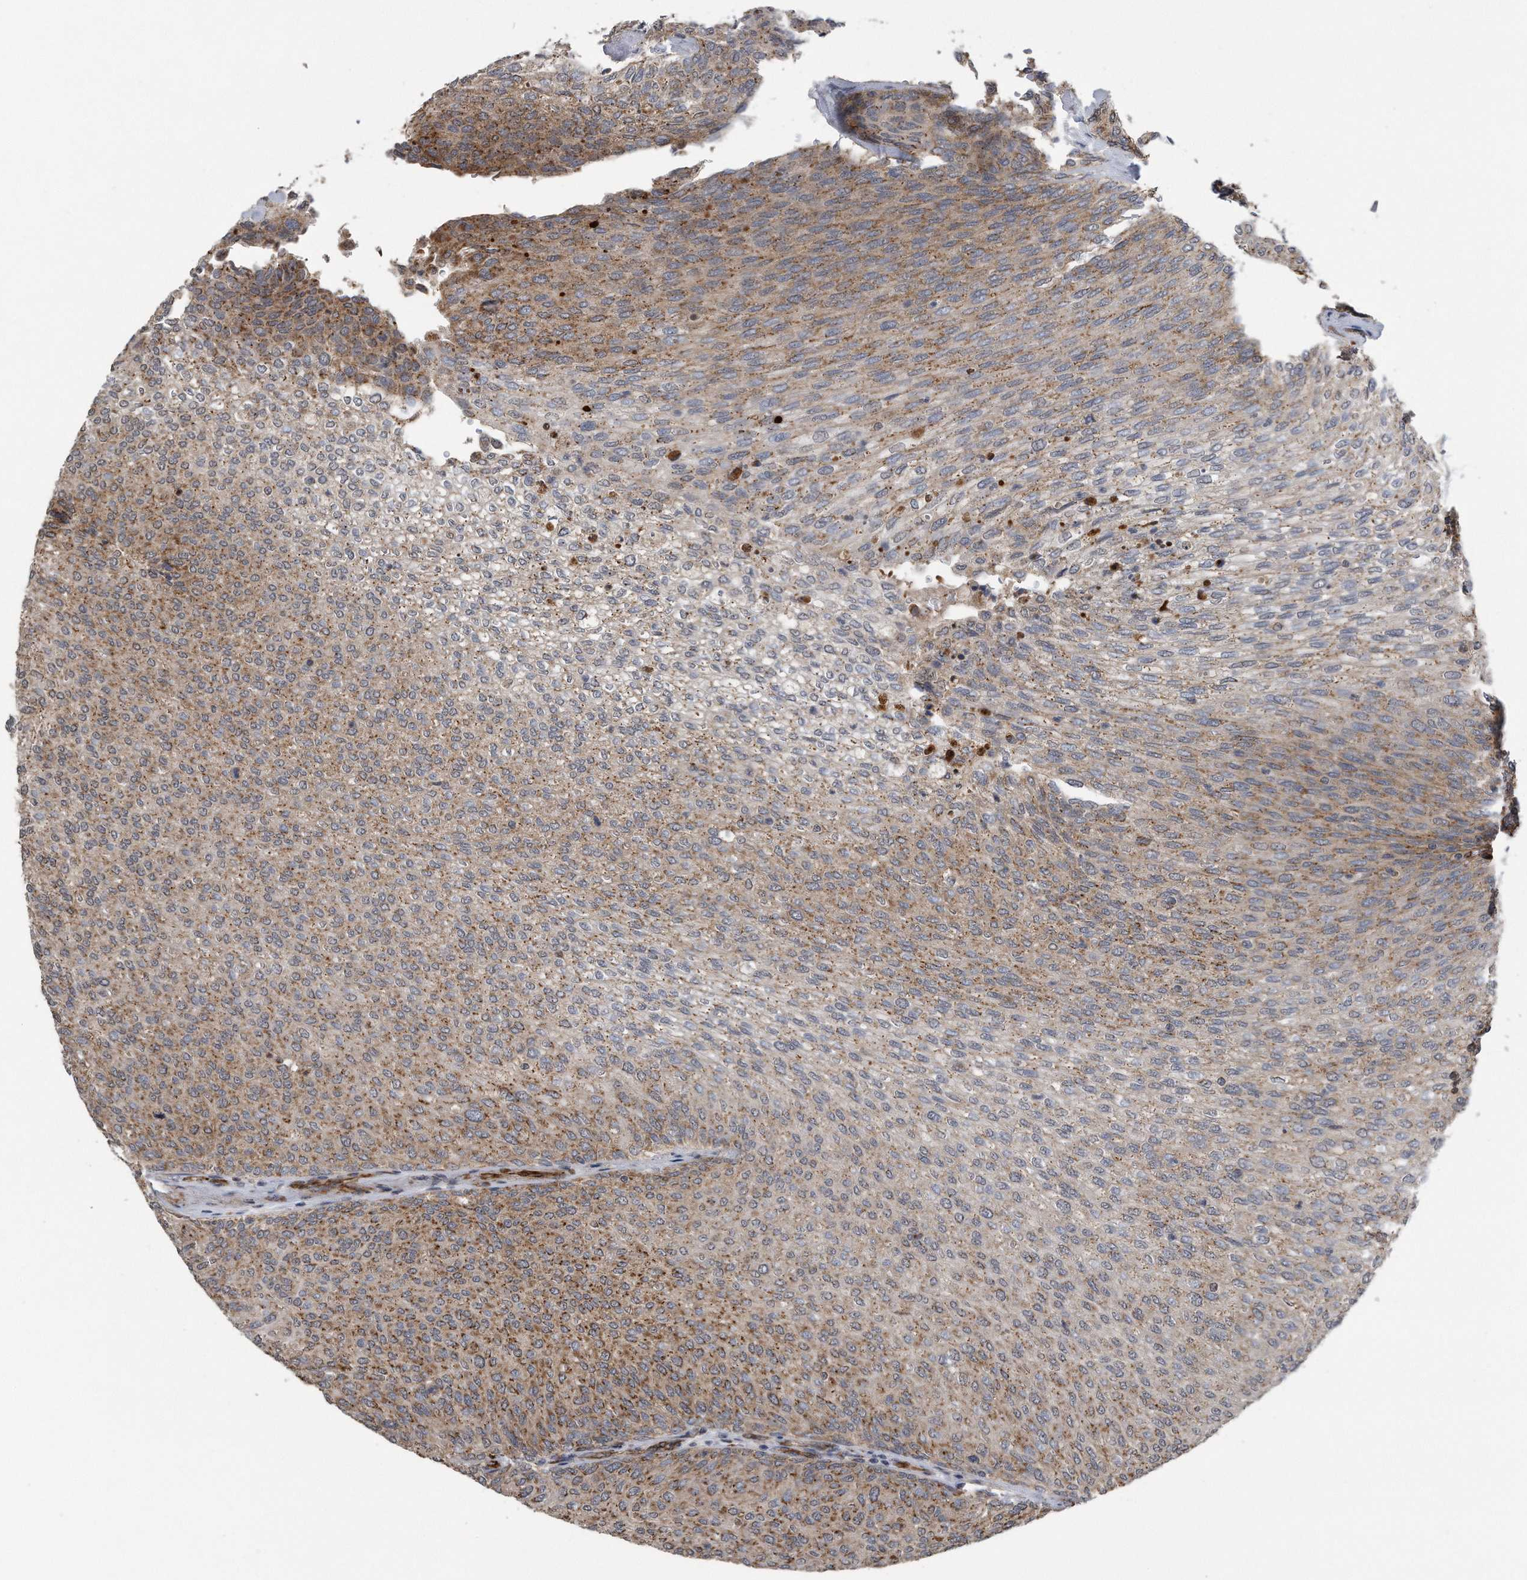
{"staining": {"intensity": "moderate", "quantity": ">75%", "location": "cytoplasmic/membranous"}, "tissue": "urothelial cancer", "cell_type": "Tumor cells", "image_type": "cancer", "snomed": [{"axis": "morphology", "description": "Urothelial carcinoma, Low grade"}, {"axis": "topography", "description": "Urinary bladder"}], "caption": "A high-resolution micrograph shows IHC staining of urothelial carcinoma (low-grade), which displays moderate cytoplasmic/membranous staining in about >75% of tumor cells.", "gene": "LYRM4", "patient": {"sex": "female", "age": 79}}